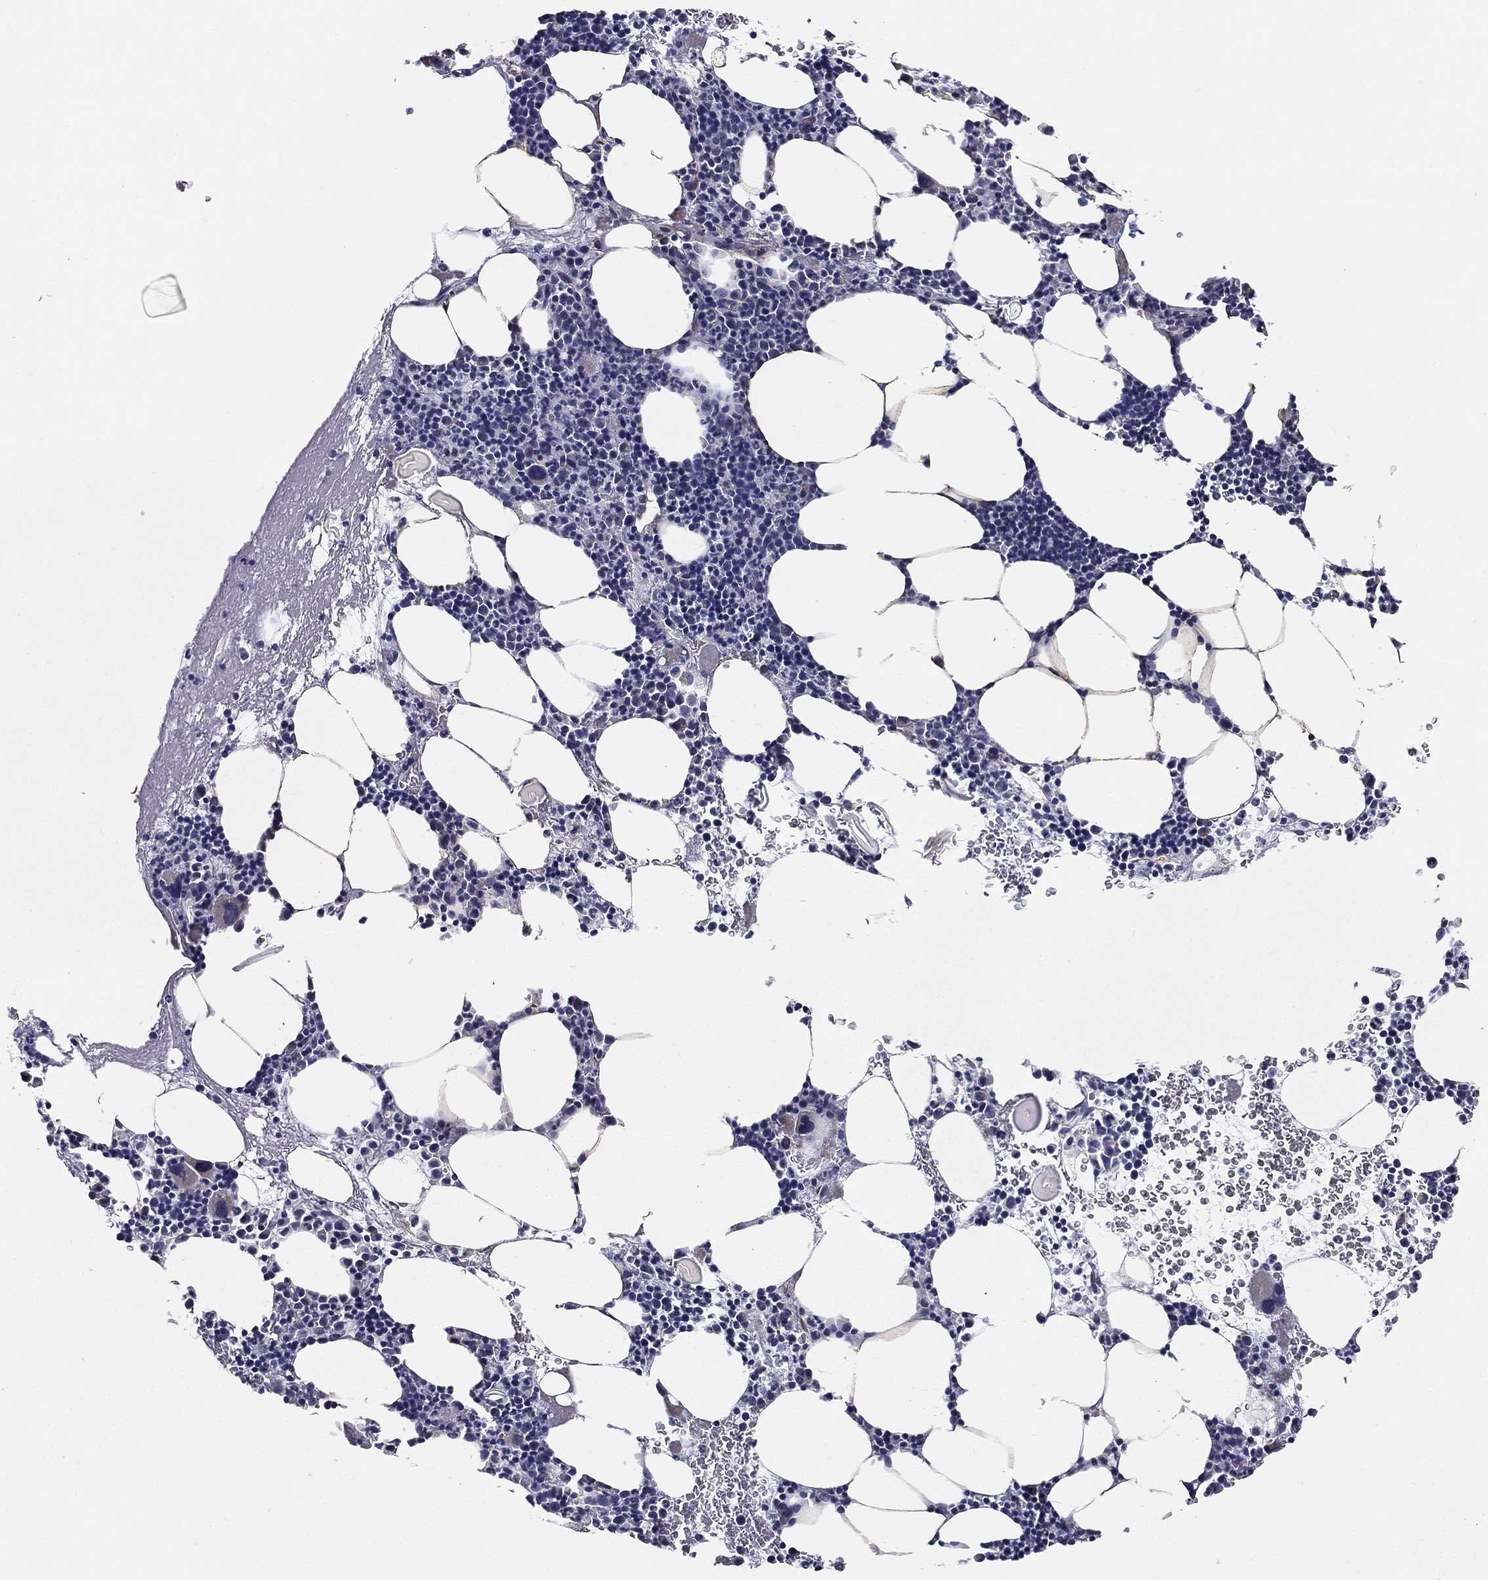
{"staining": {"intensity": "negative", "quantity": "none", "location": "none"}, "tissue": "bone marrow", "cell_type": "Hematopoietic cells", "image_type": "normal", "snomed": [{"axis": "morphology", "description": "Normal tissue, NOS"}, {"axis": "topography", "description": "Bone marrow"}], "caption": "High magnification brightfield microscopy of normal bone marrow stained with DAB (brown) and counterstained with hematoxylin (blue): hematopoietic cells show no significant staining.", "gene": "LRRC56", "patient": {"sex": "female", "age": 79}}